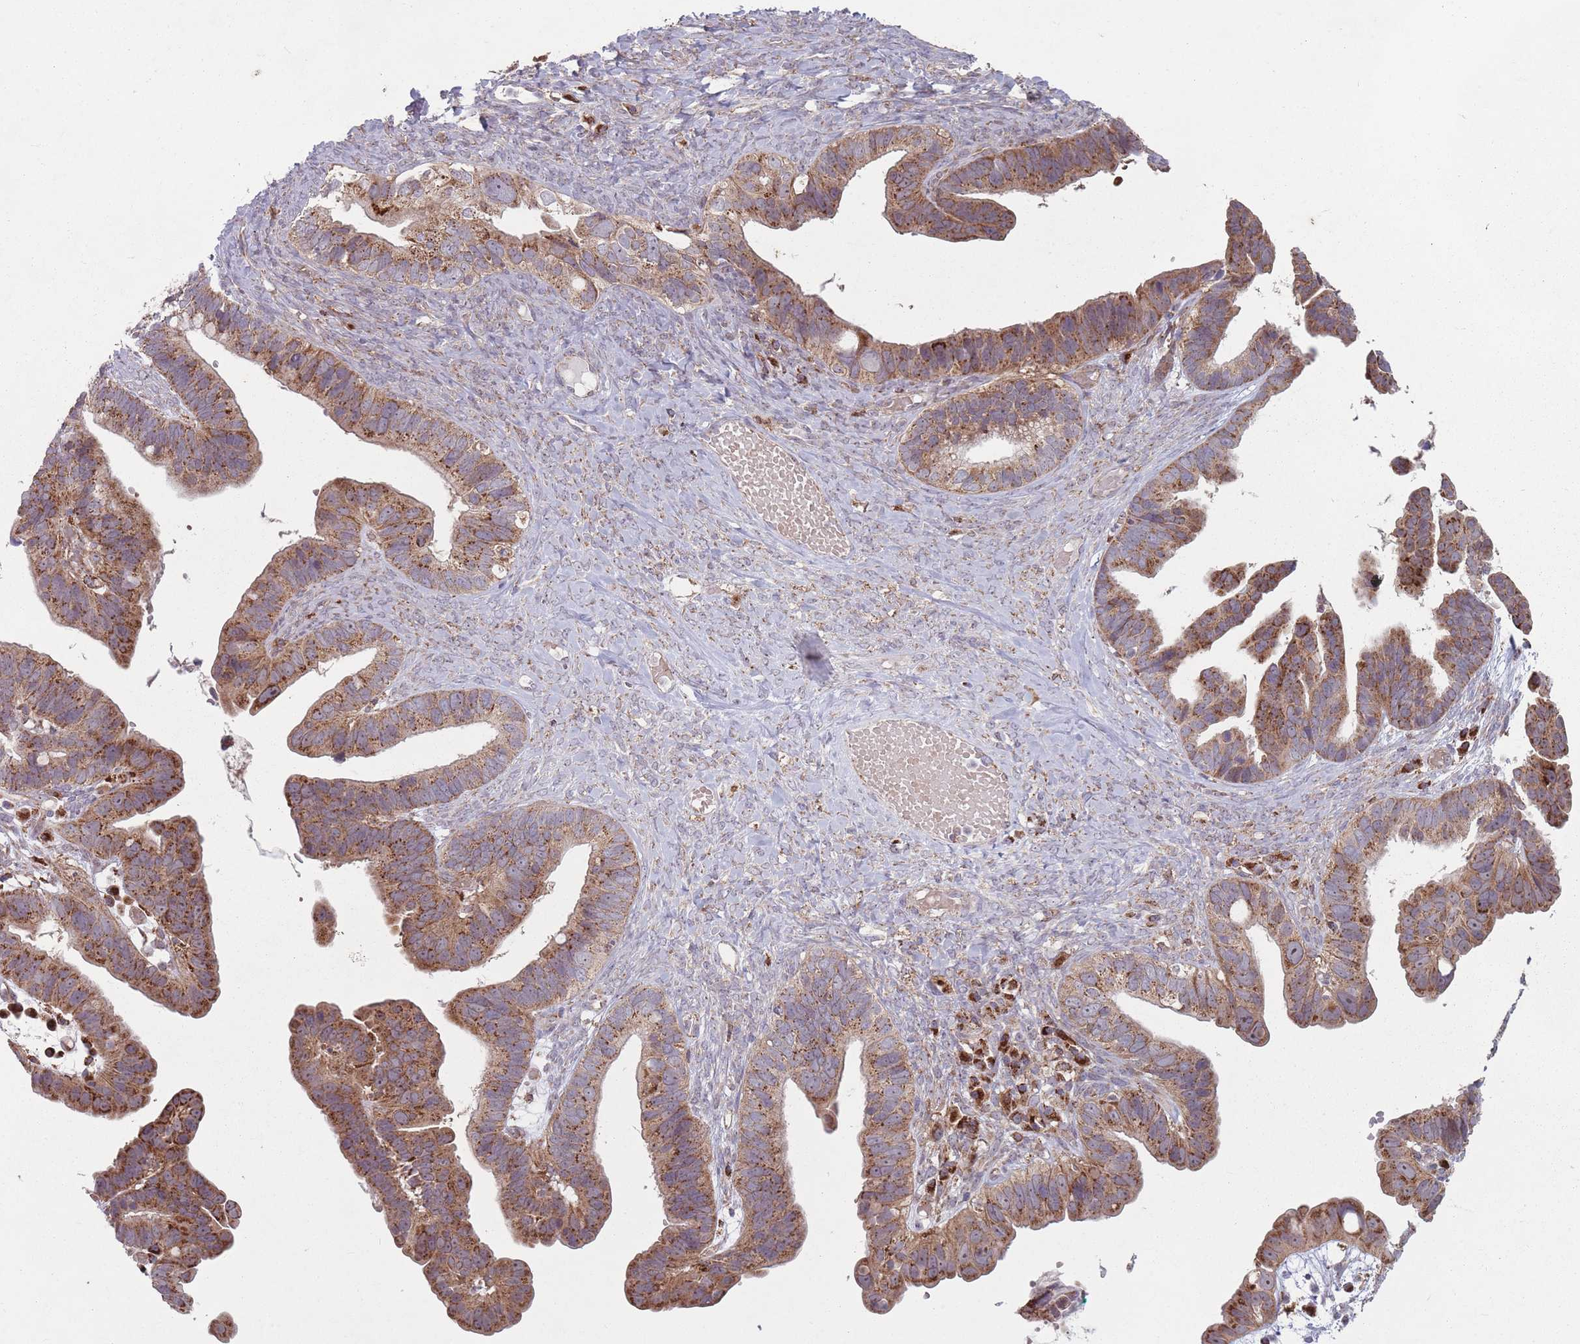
{"staining": {"intensity": "strong", "quantity": ">75%", "location": "cytoplasmic/membranous"}, "tissue": "ovarian cancer", "cell_type": "Tumor cells", "image_type": "cancer", "snomed": [{"axis": "morphology", "description": "Cystadenocarcinoma, serous, NOS"}, {"axis": "topography", "description": "Ovary"}], "caption": "Tumor cells demonstrate high levels of strong cytoplasmic/membranous expression in approximately >75% of cells in human ovarian cancer. (DAB = brown stain, brightfield microscopy at high magnification).", "gene": "OR10Q1", "patient": {"sex": "female", "age": 56}}